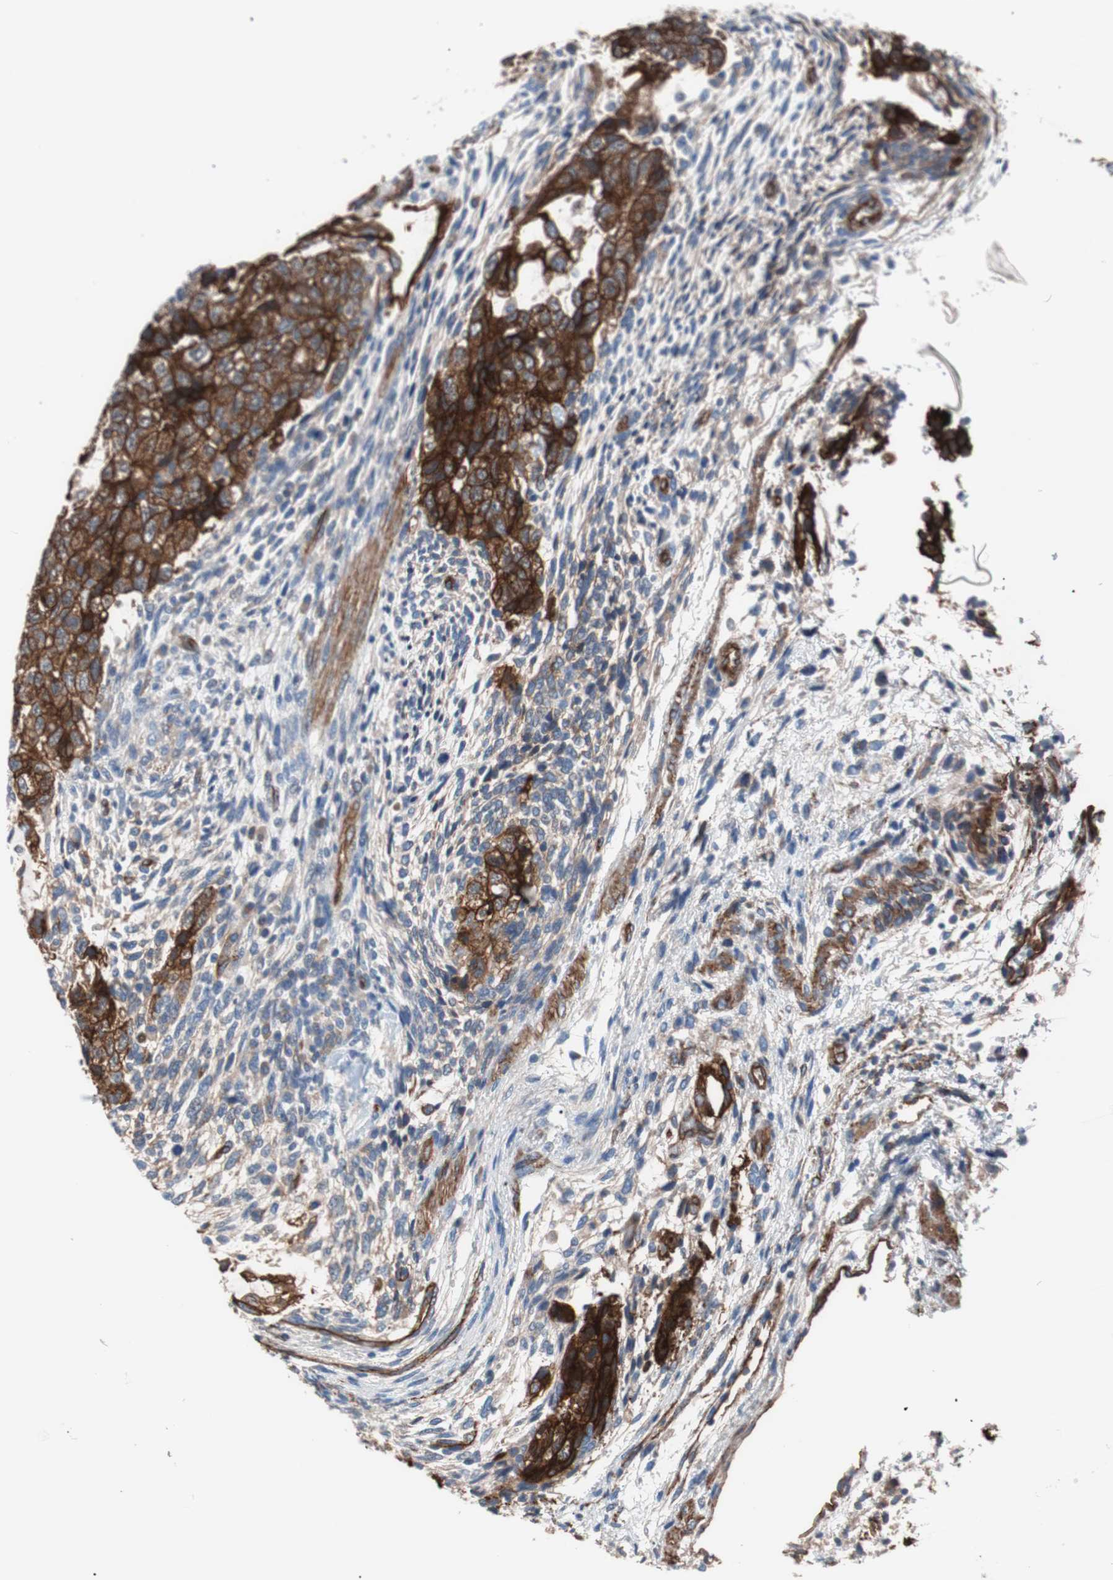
{"staining": {"intensity": "strong", "quantity": ">75%", "location": "cytoplasmic/membranous"}, "tissue": "testis cancer", "cell_type": "Tumor cells", "image_type": "cancer", "snomed": [{"axis": "morphology", "description": "Normal tissue, NOS"}, {"axis": "morphology", "description": "Carcinoma, Embryonal, NOS"}, {"axis": "topography", "description": "Testis"}], "caption": "Immunohistochemistry (IHC) (DAB) staining of testis cancer (embryonal carcinoma) shows strong cytoplasmic/membranous protein staining in about >75% of tumor cells. (IHC, brightfield microscopy, high magnification).", "gene": "SPINT1", "patient": {"sex": "male", "age": 36}}